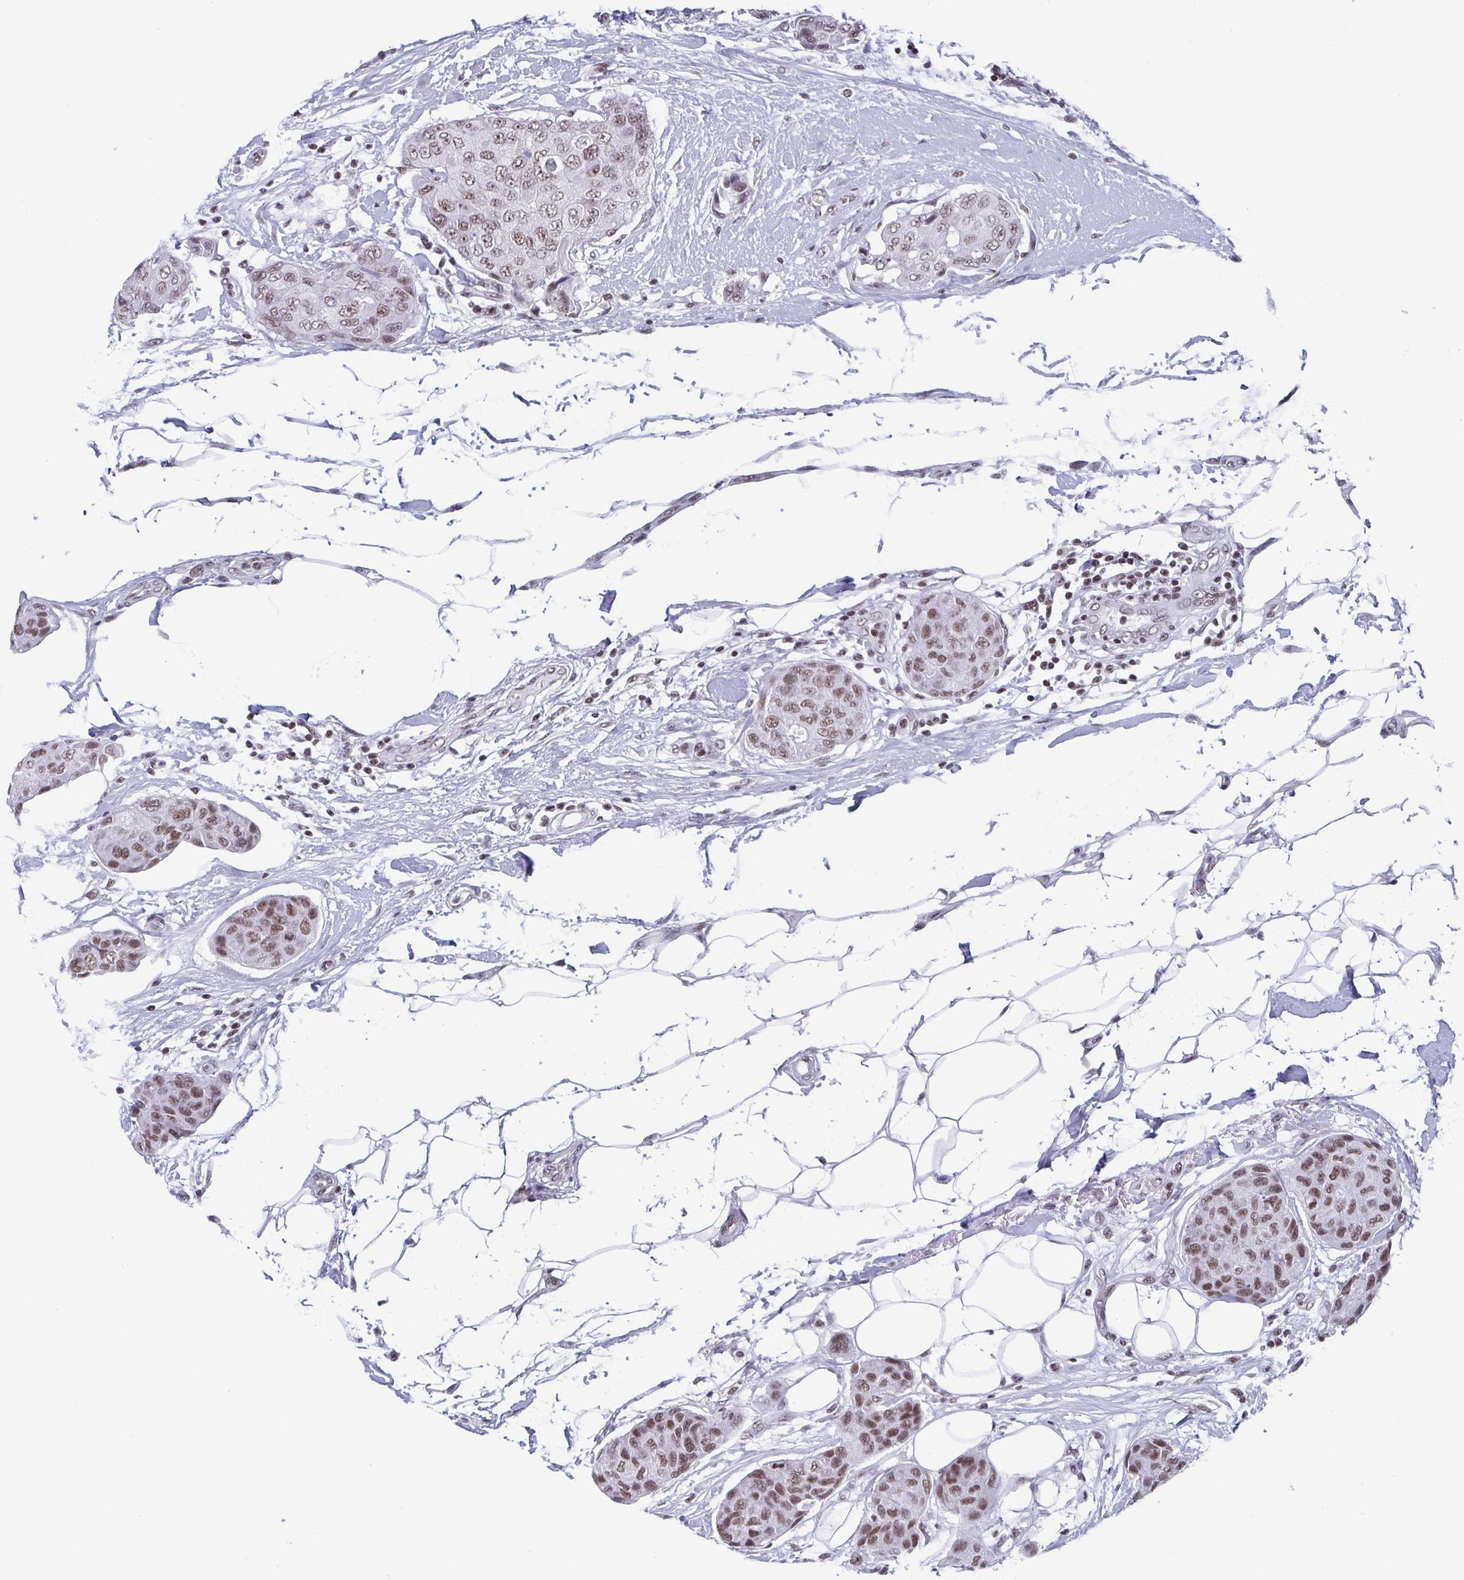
{"staining": {"intensity": "moderate", "quantity": ">75%", "location": "nuclear"}, "tissue": "breast cancer", "cell_type": "Tumor cells", "image_type": "cancer", "snomed": [{"axis": "morphology", "description": "Duct carcinoma"}, {"axis": "topography", "description": "Breast"}, {"axis": "topography", "description": "Lymph node"}], "caption": "Brown immunohistochemical staining in breast cancer (infiltrating ductal carcinoma) displays moderate nuclear staining in approximately >75% of tumor cells.", "gene": "CTCF", "patient": {"sex": "female", "age": 80}}